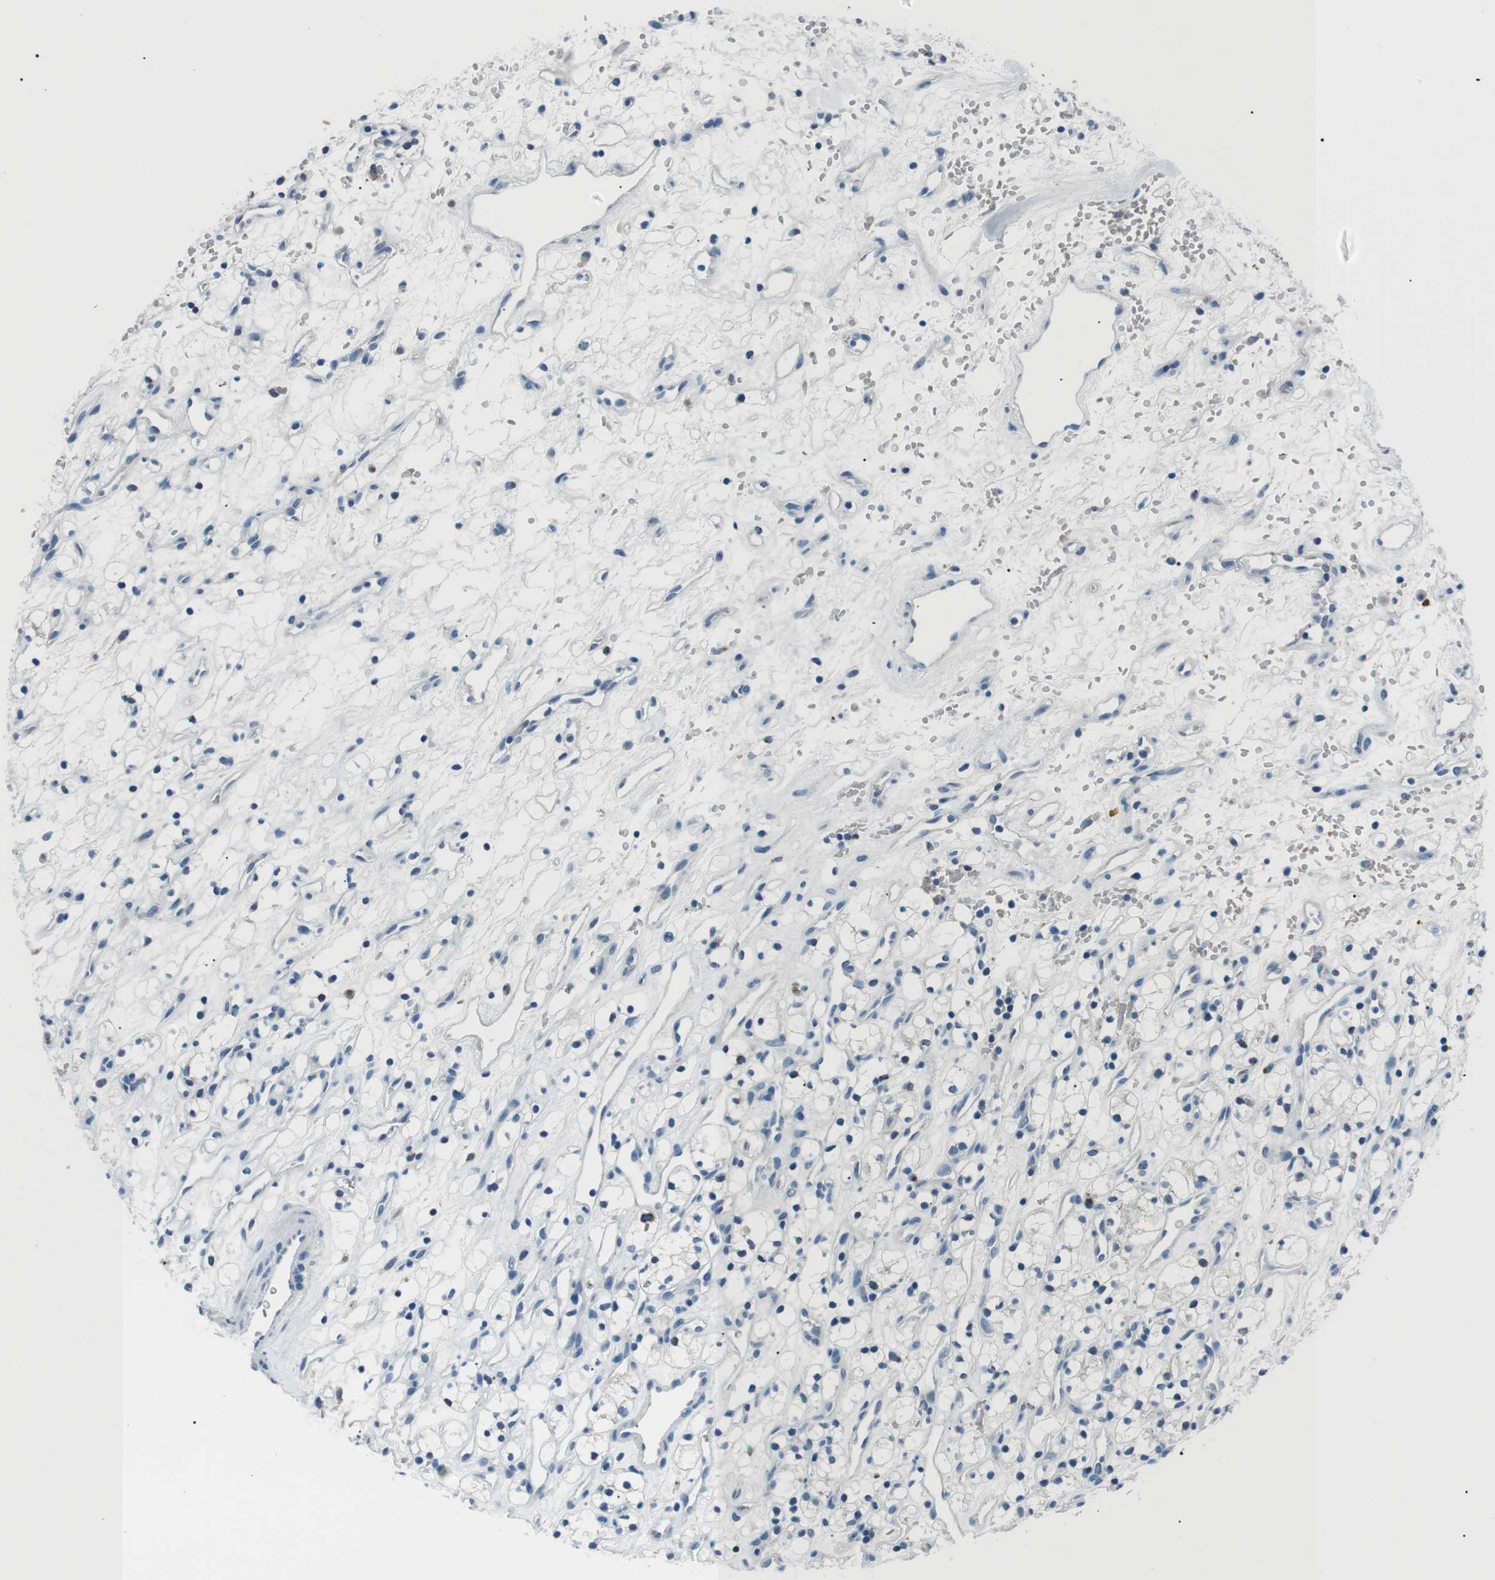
{"staining": {"intensity": "negative", "quantity": "none", "location": "none"}, "tissue": "renal cancer", "cell_type": "Tumor cells", "image_type": "cancer", "snomed": [{"axis": "morphology", "description": "Adenocarcinoma, NOS"}, {"axis": "topography", "description": "Kidney"}], "caption": "Renal cancer stained for a protein using IHC displays no expression tumor cells.", "gene": "ST6GAL1", "patient": {"sex": "female", "age": 60}}